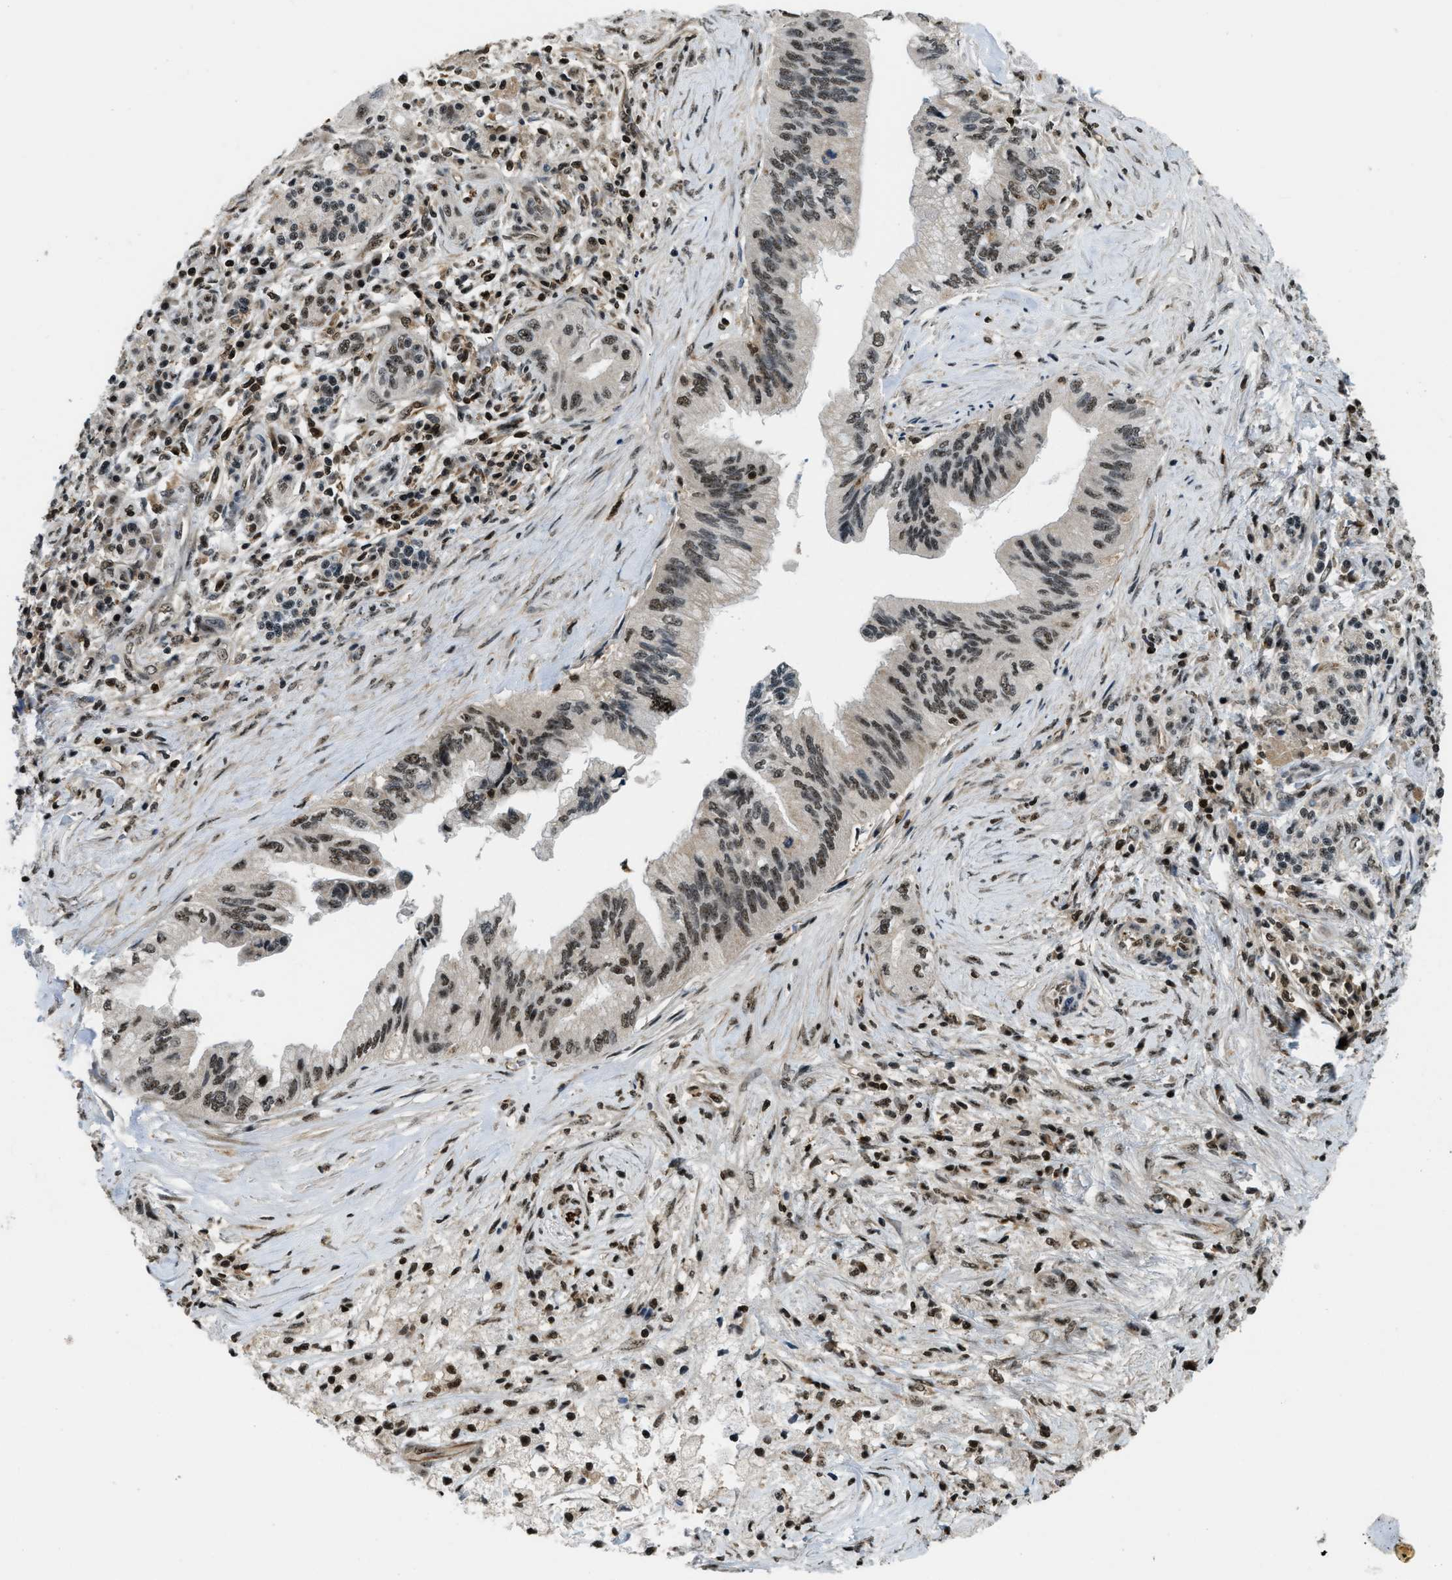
{"staining": {"intensity": "moderate", "quantity": ">75%", "location": "nuclear"}, "tissue": "pancreatic cancer", "cell_type": "Tumor cells", "image_type": "cancer", "snomed": [{"axis": "morphology", "description": "Adenocarcinoma, NOS"}, {"axis": "topography", "description": "Pancreas"}], "caption": "Pancreatic cancer (adenocarcinoma) stained with immunohistochemistry (IHC) displays moderate nuclear staining in about >75% of tumor cells.", "gene": "E2F1", "patient": {"sex": "female", "age": 73}}